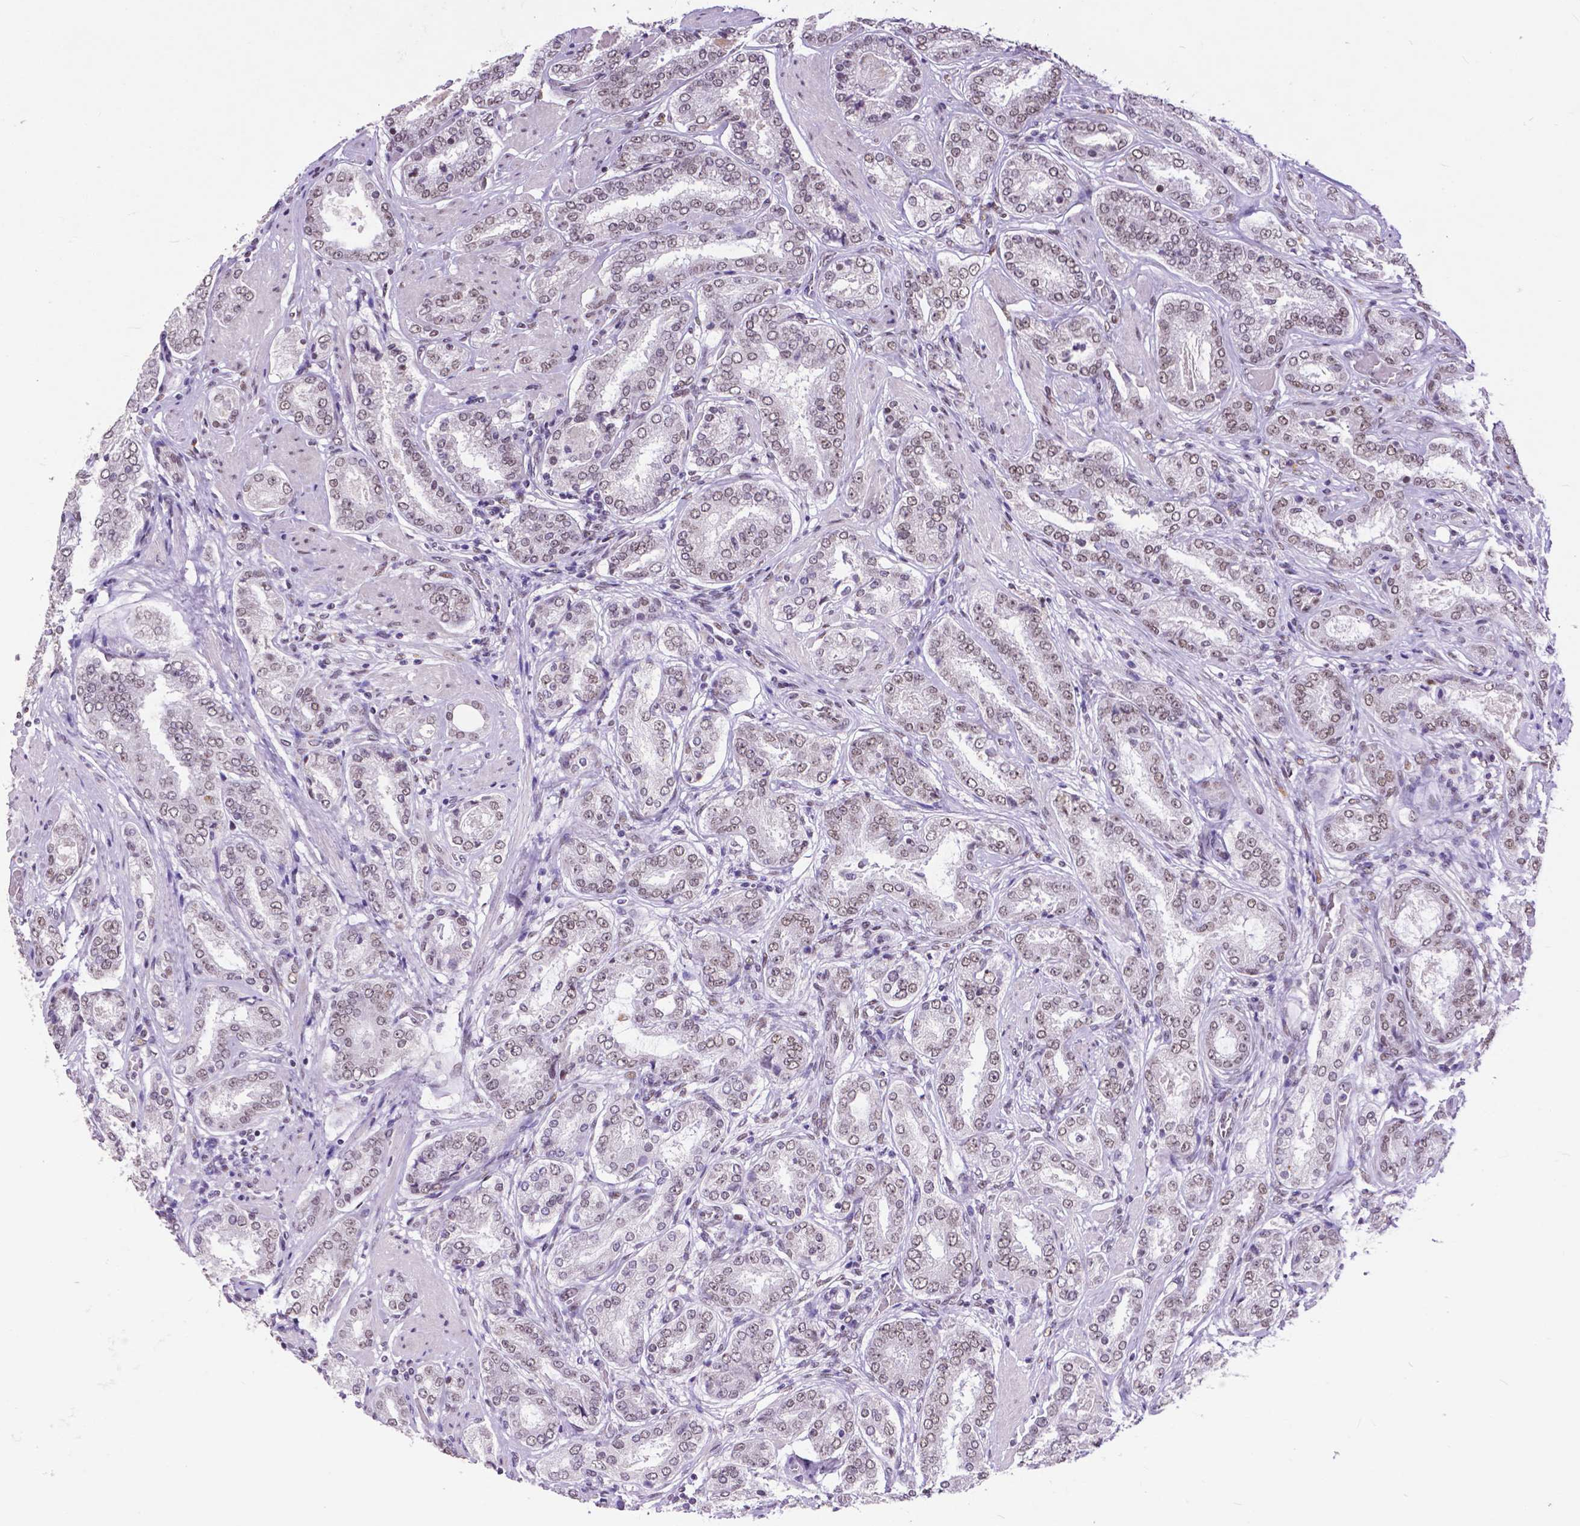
{"staining": {"intensity": "moderate", "quantity": "25%-75%", "location": "nuclear"}, "tissue": "prostate cancer", "cell_type": "Tumor cells", "image_type": "cancer", "snomed": [{"axis": "morphology", "description": "Adenocarcinoma, High grade"}, {"axis": "topography", "description": "Prostate"}], "caption": "Adenocarcinoma (high-grade) (prostate) stained with a protein marker demonstrates moderate staining in tumor cells.", "gene": "ATRX", "patient": {"sex": "male", "age": 63}}